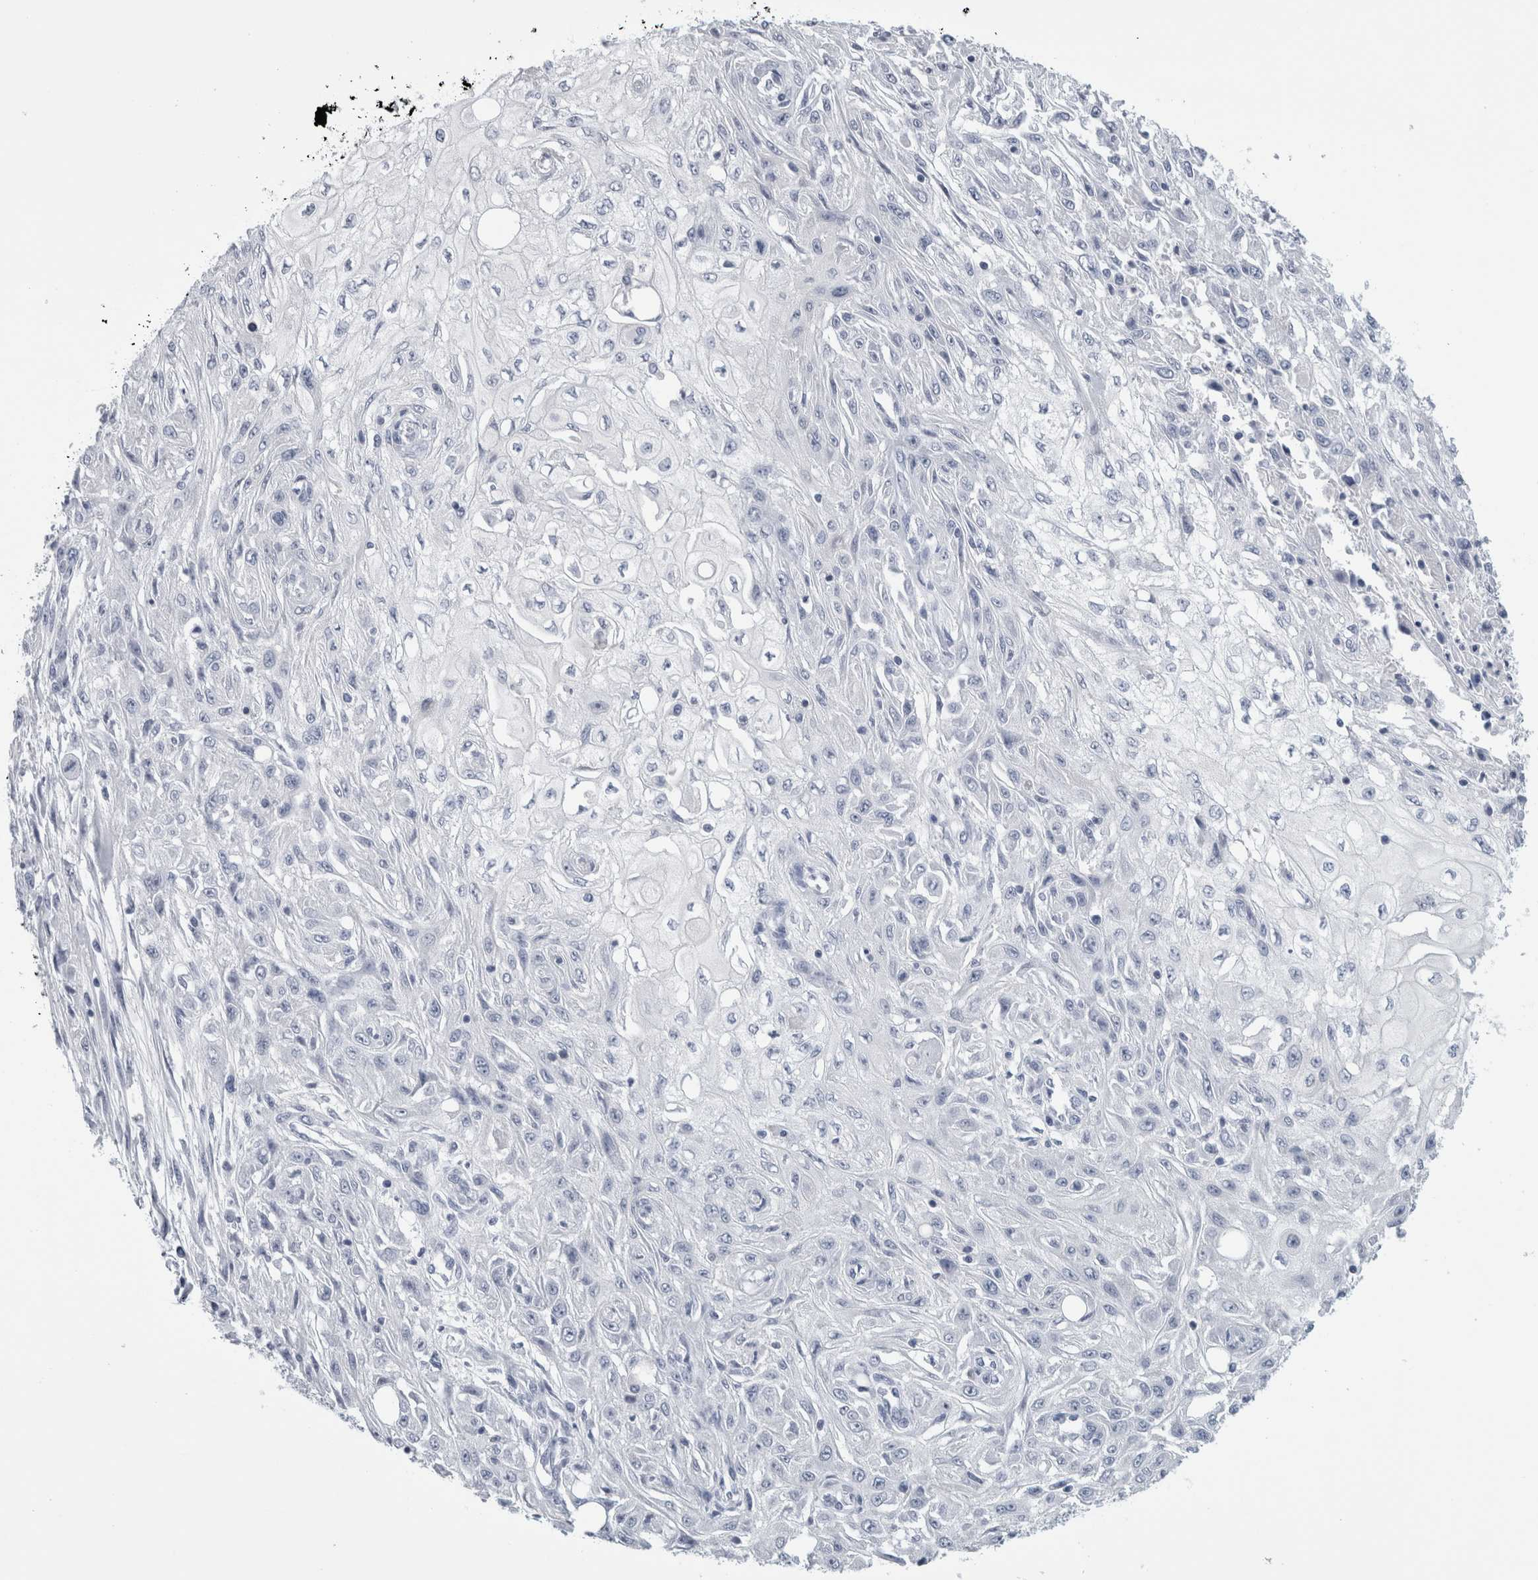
{"staining": {"intensity": "negative", "quantity": "none", "location": "none"}, "tissue": "skin cancer", "cell_type": "Tumor cells", "image_type": "cancer", "snomed": [{"axis": "morphology", "description": "Squamous cell carcinoma, NOS"}, {"axis": "morphology", "description": "Squamous cell carcinoma, metastatic, NOS"}, {"axis": "topography", "description": "Skin"}, {"axis": "topography", "description": "Lymph node"}], "caption": "Image shows no significant protein staining in tumor cells of skin squamous cell carcinoma. Brightfield microscopy of immunohistochemistry stained with DAB (brown) and hematoxylin (blue), captured at high magnification.", "gene": "ANKFY1", "patient": {"sex": "male", "age": 75}}